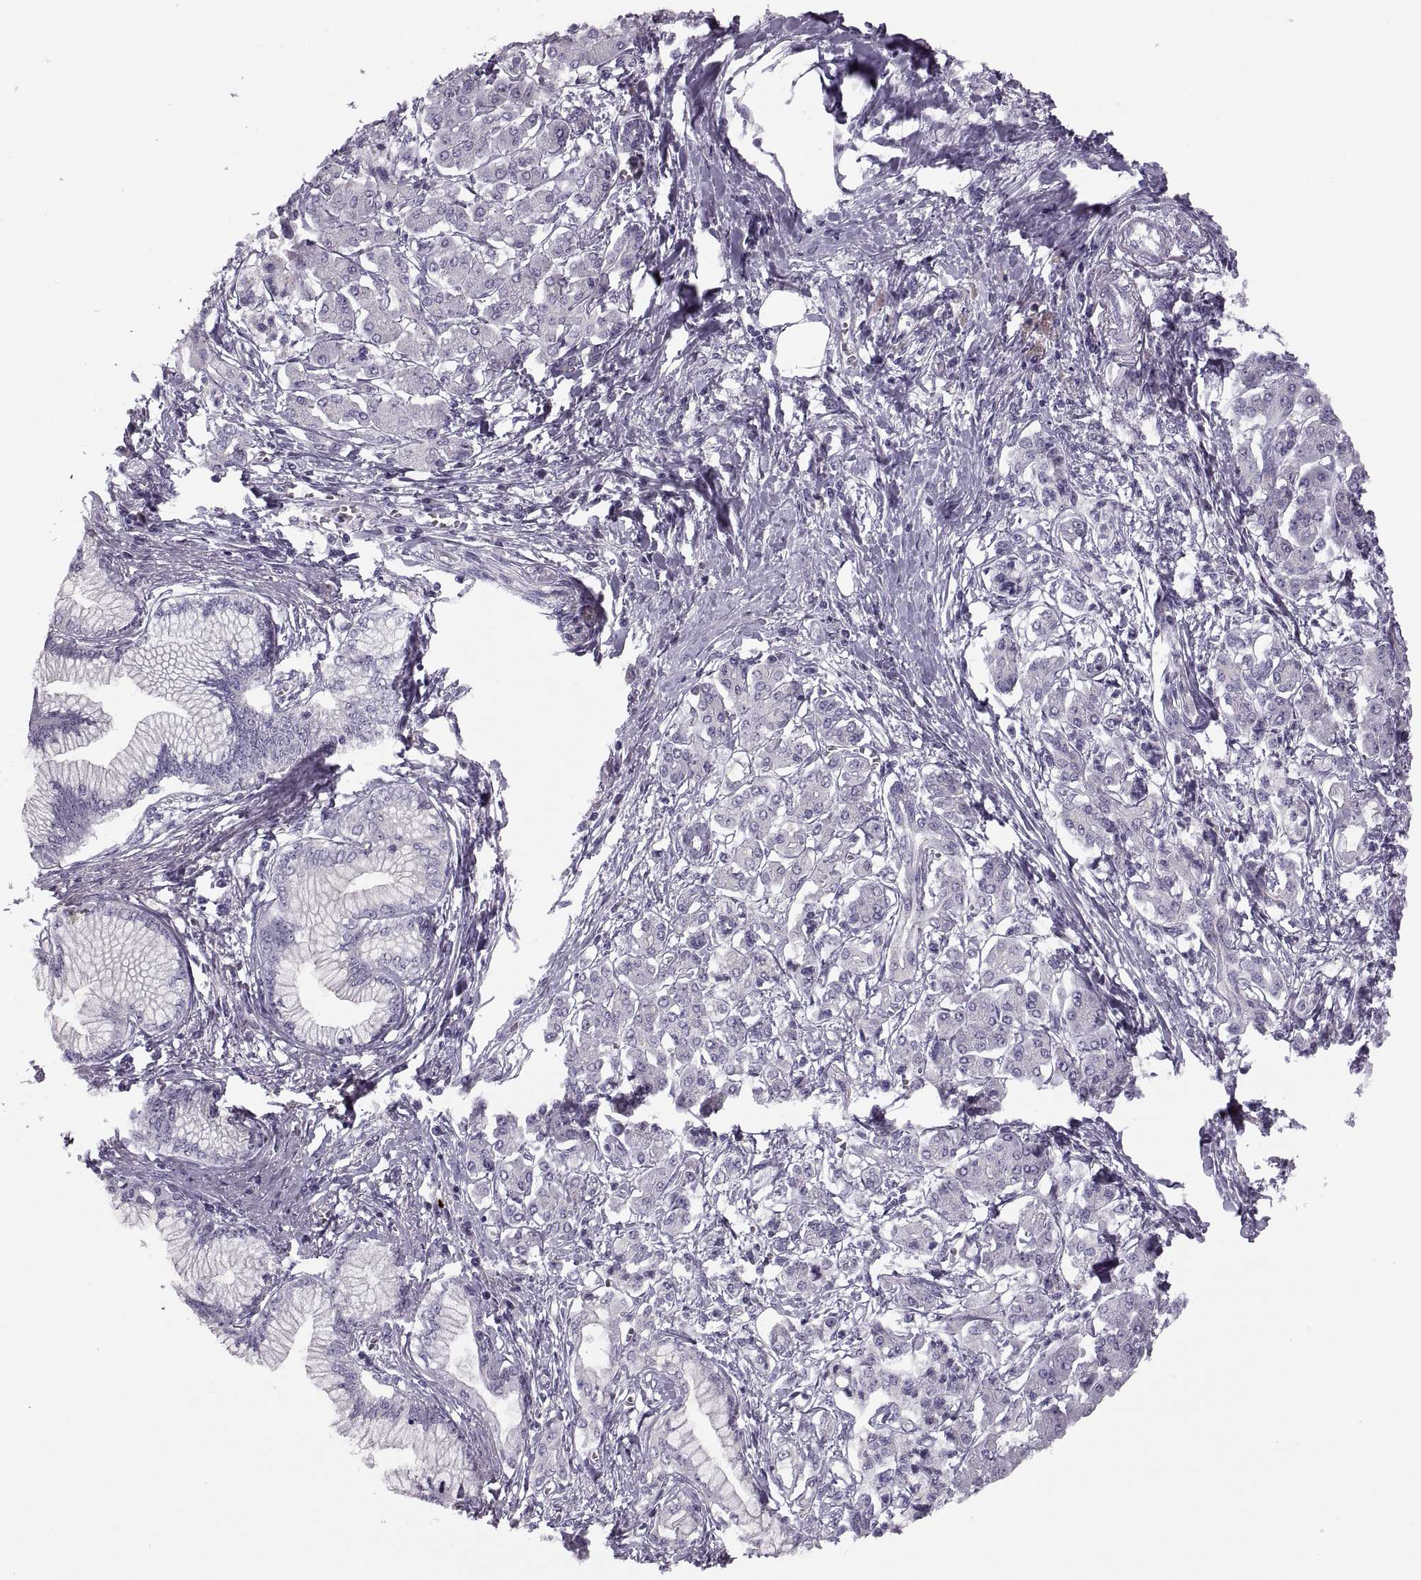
{"staining": {"intensity": "negative", "quantity": "none", "location": "none"}, "tissue": "pancreatic cancer", "cell_type": "Tumor cells", "image_type": "cancer", "snomed": [{"axis": "morphology", "description": "Adenocarcinoma, NOS"}, {"axis": "topography", "description": "Pancreas"}], "caption": "Tumor cells show no significant positivity in pancreatic cancer (adenocarcinoma).", "gene": "PRSS54", "patient": {"sex": "female", "age": 68}}